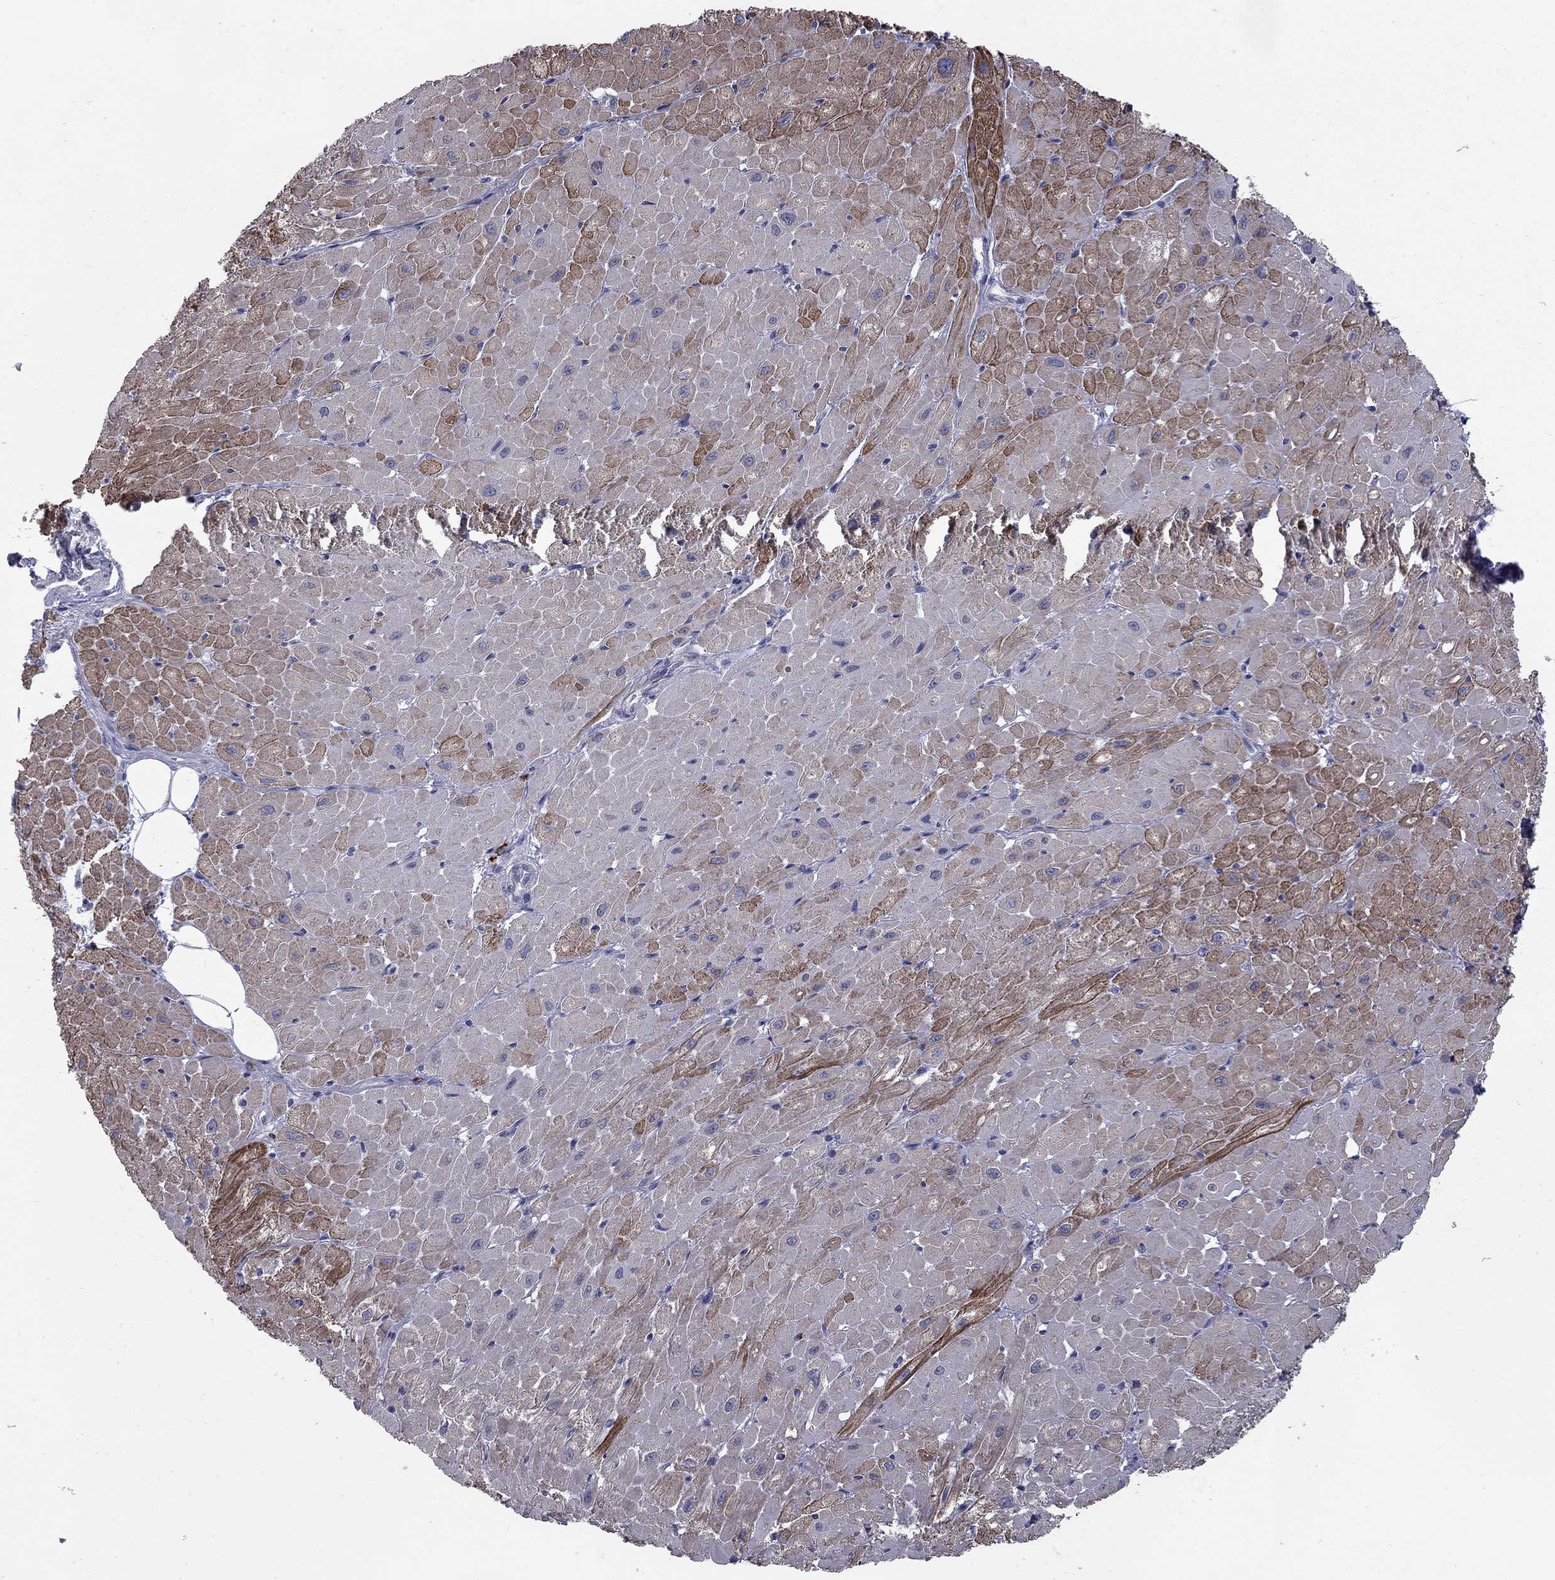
{"staining": {"intensity": "strong", "quantity": "<25%", "location": "cytoplasmic/membranous"}, "tissue": "heart muscle", "cell_type": "Cardiomyocytes", "image_type": "normal", "snomed": [{"axis": "morphology", "description": "Normal tissue, NOS"}, {"axis": "topography", "description": "Heart"}], "caption": "Human heart muscle stained with a brown dye reveals strong cytoplasmic/membranous positive staining in about <25% of cardiomyocytes.", "gene": "KIAA0319L", "patient": {"sex": "male", "age": 62}}